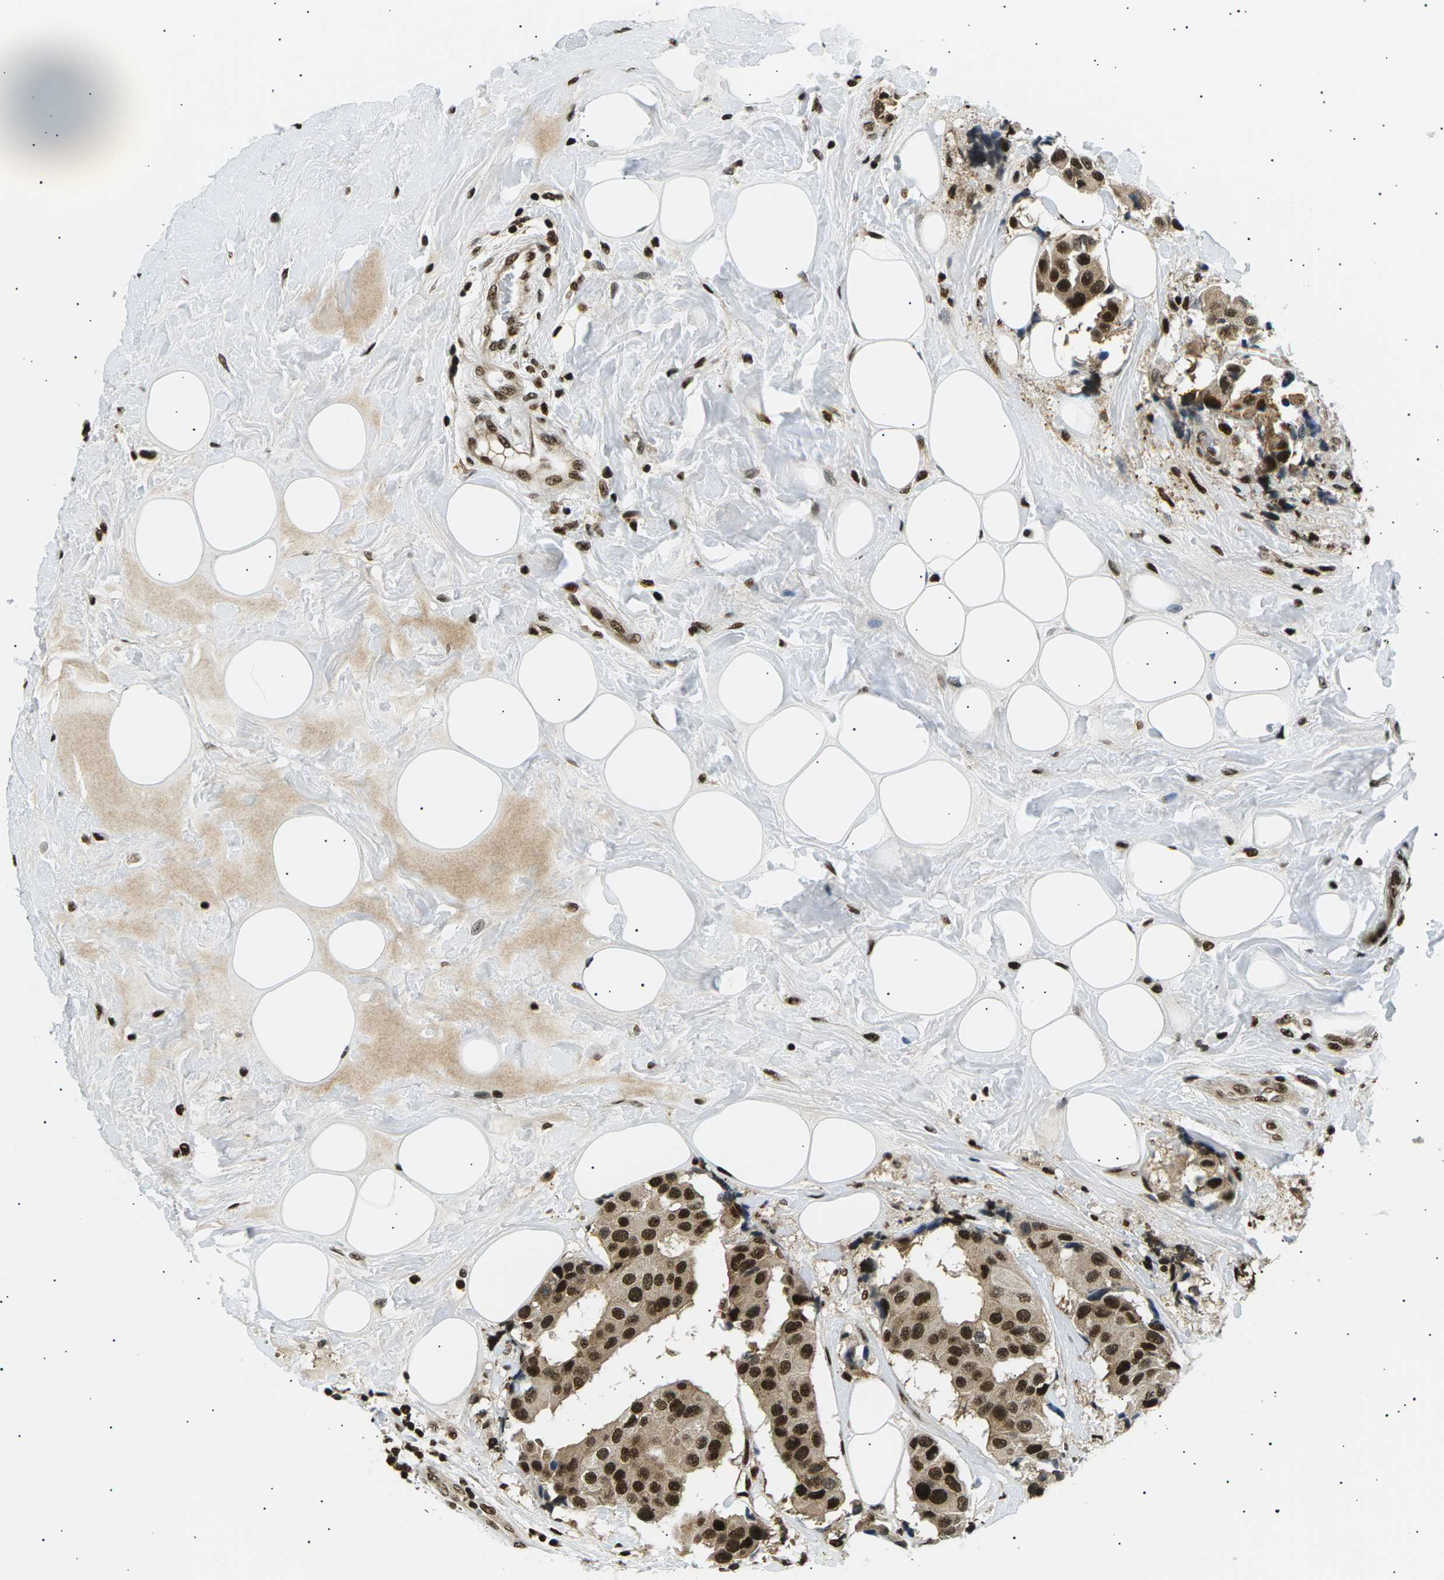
{"staining": {"intensity": "strong", "quantity": ">75%", "location": "nuclear"}, "tissue": "breast cancer", "cell_type": "Tumor cells", "image_type": "cancer", "snomed": [{"axis": "morphology", "description": "Normal tissue, NOS"}, {"axis": "morphology", "description": "Duct carcinoma"}, {"axis": "topography", "description": "Breast"}], "caption": "A brown stain labels strong nuclear positivity of a protein in breast intraductal carcinoma tumor cells.", "gene": "RPA2", "patient": {"sex": "female", "age": 39}}